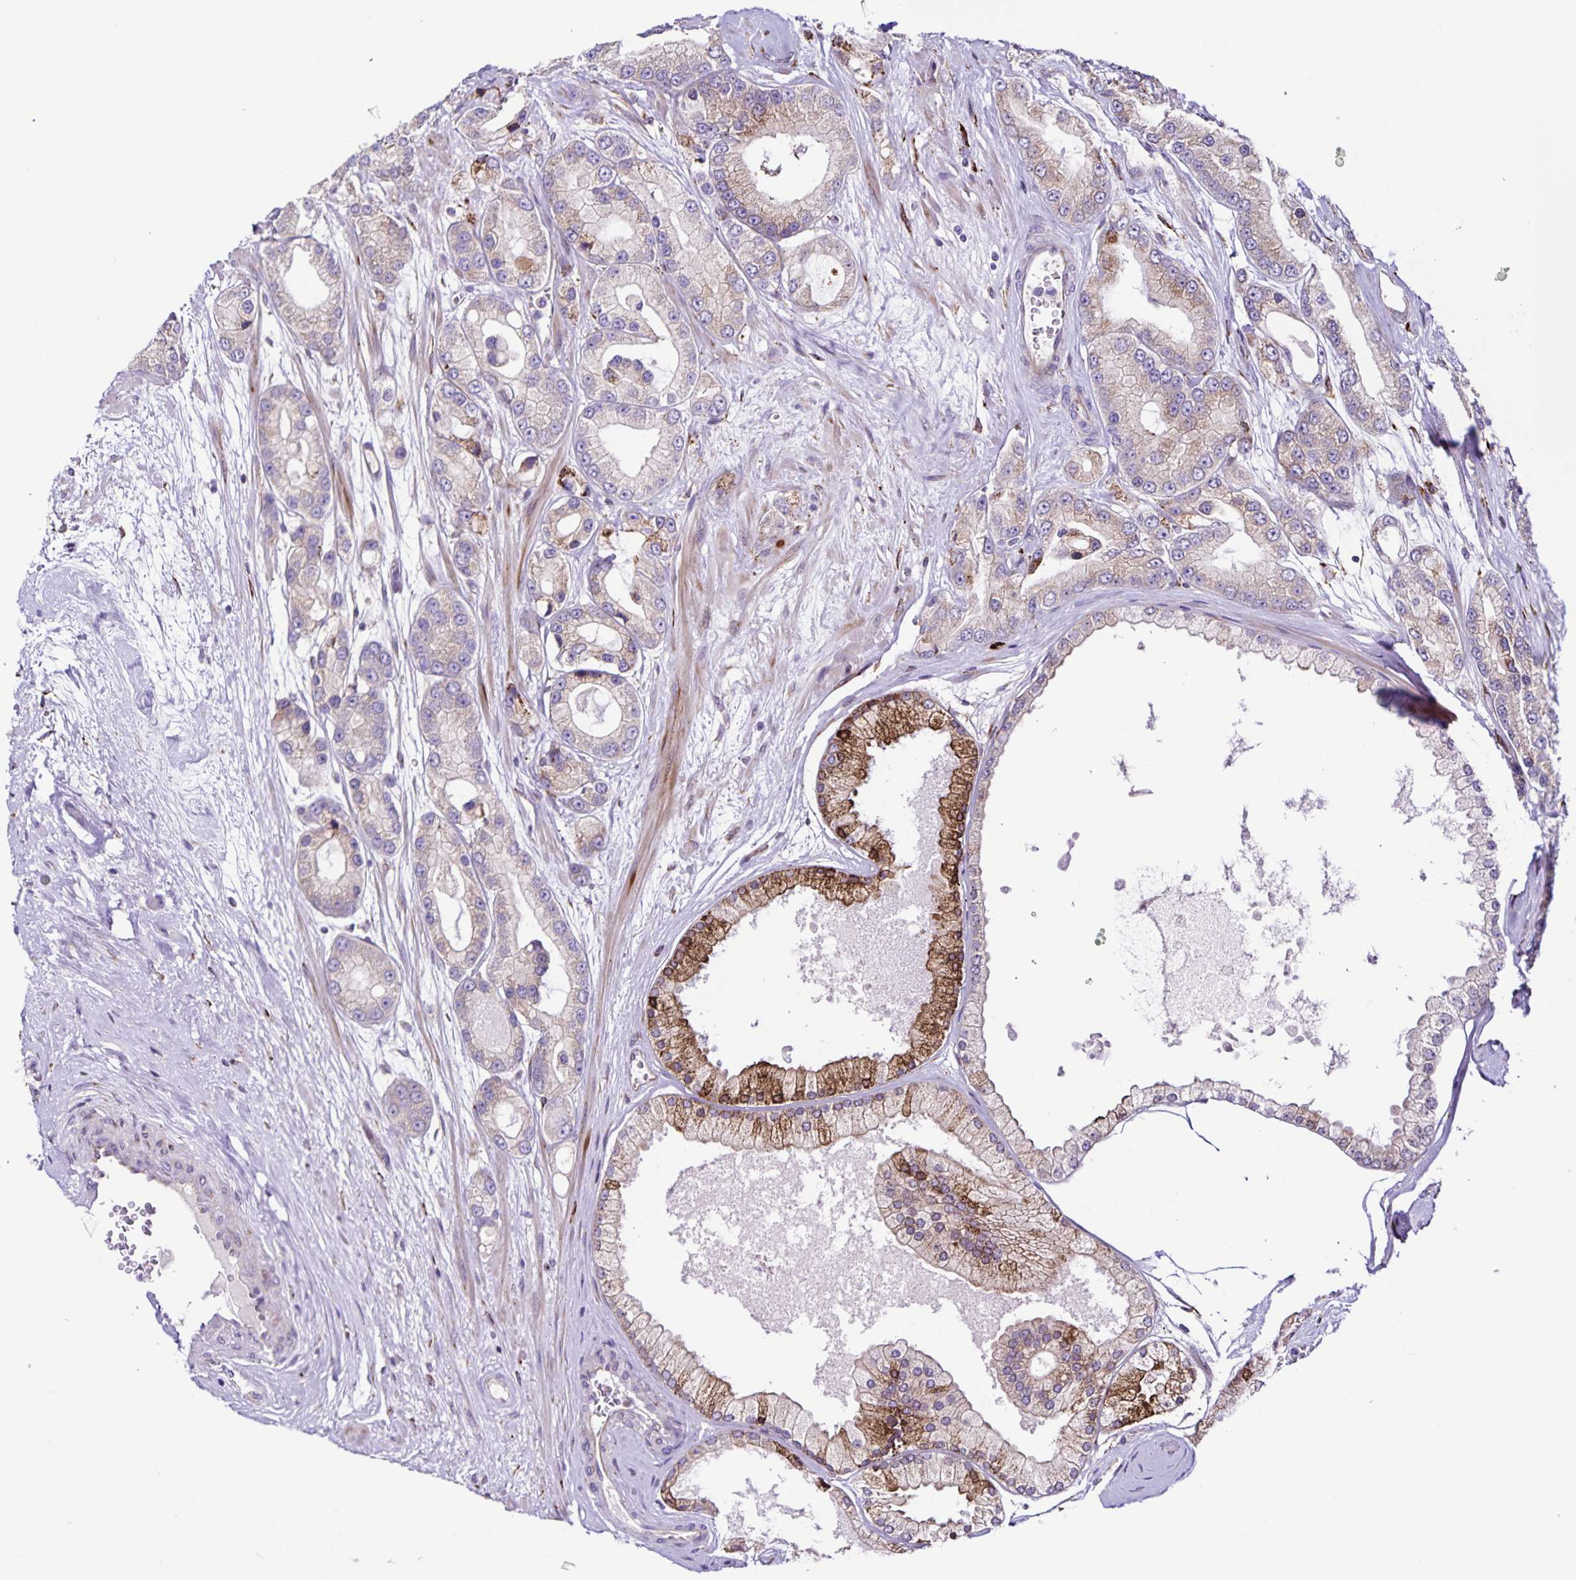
{"staining": {"intensity": "strong", "quantity": "25%-75%", "location": "cytoplasmic/membranous"}, "tissue": "prostate cancer", "cell_type": "Tumor cells", "image_type": "cancer", "snomed": [{"axis": "morphology", "description": "Adenocarcinoma, High grade"}, {"axis": "topography", "description": "Prostate"}], "caption": "Immunohistochemistry image of neoplastic tissue: prostate adenocarcinoma (high-grade) stained using immunohistochemistry shows high levels of strong protein expression localized specifically in the cytoplasmic/membranous of tumor cells, appearing as a cytoplasmic/membranous brown color.", "gene": "OSBPL5", "patient": {"sex": "male", "age": 67}}